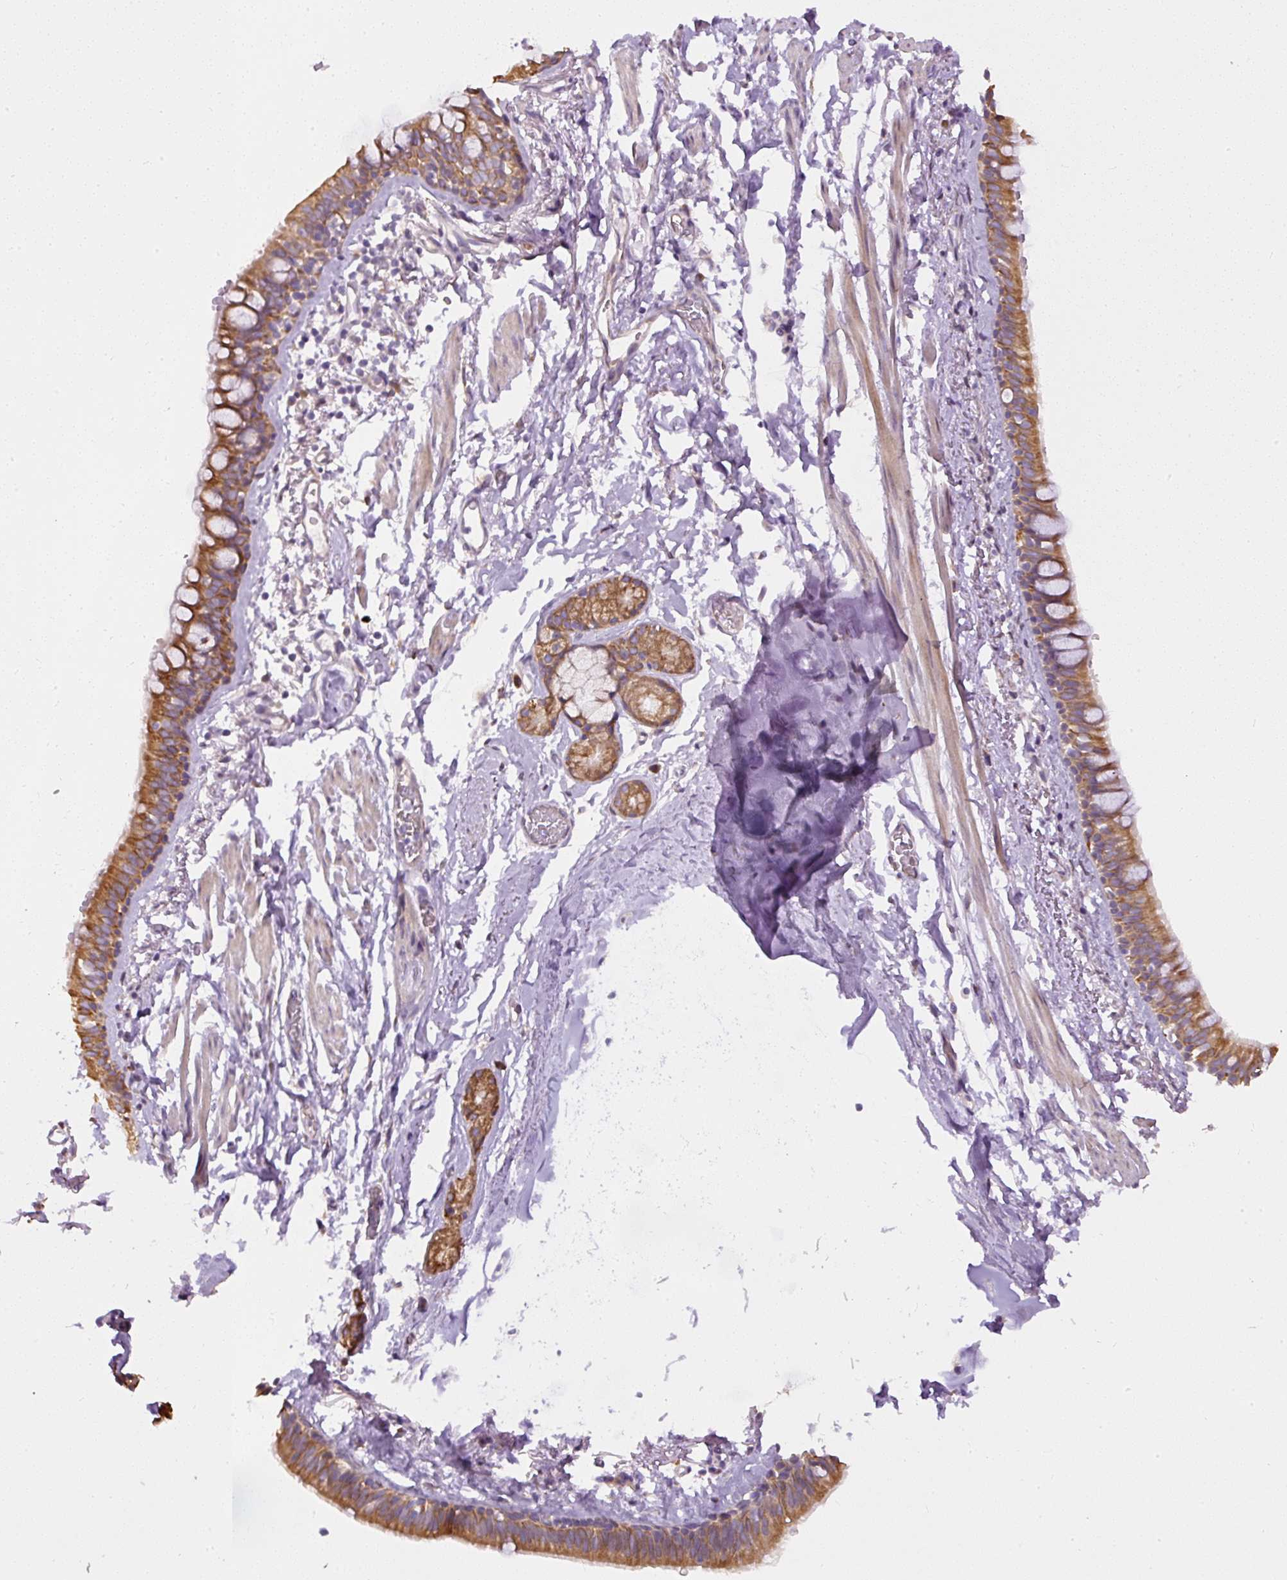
{"staining": {"intensity": "moderate", "quantity": ">75%", "location": "cytoplasmic/membranous"}, "tissue": "bronchus", "cell_type": "Respiratory epithelial cells", "image_type": "normal", "snomed": [{"axis": "morphology", "description": "Normal tissue, NOS"}, {"axis": "topography", "description": "Bronchus"}], "caption": "Immunohistochemistry photomicrograph of unremarkable bronchus: human bronchus stained using immunohistochemistry shows medium levels of moderate protein expression localized specifically in the cytoplasmic/membranous of respiratory epithelial cells, appearing as a cytoplasmic/membranous brown color.", "gene": "FAM149A", "patient": {"sex": "male", "age": 67}}